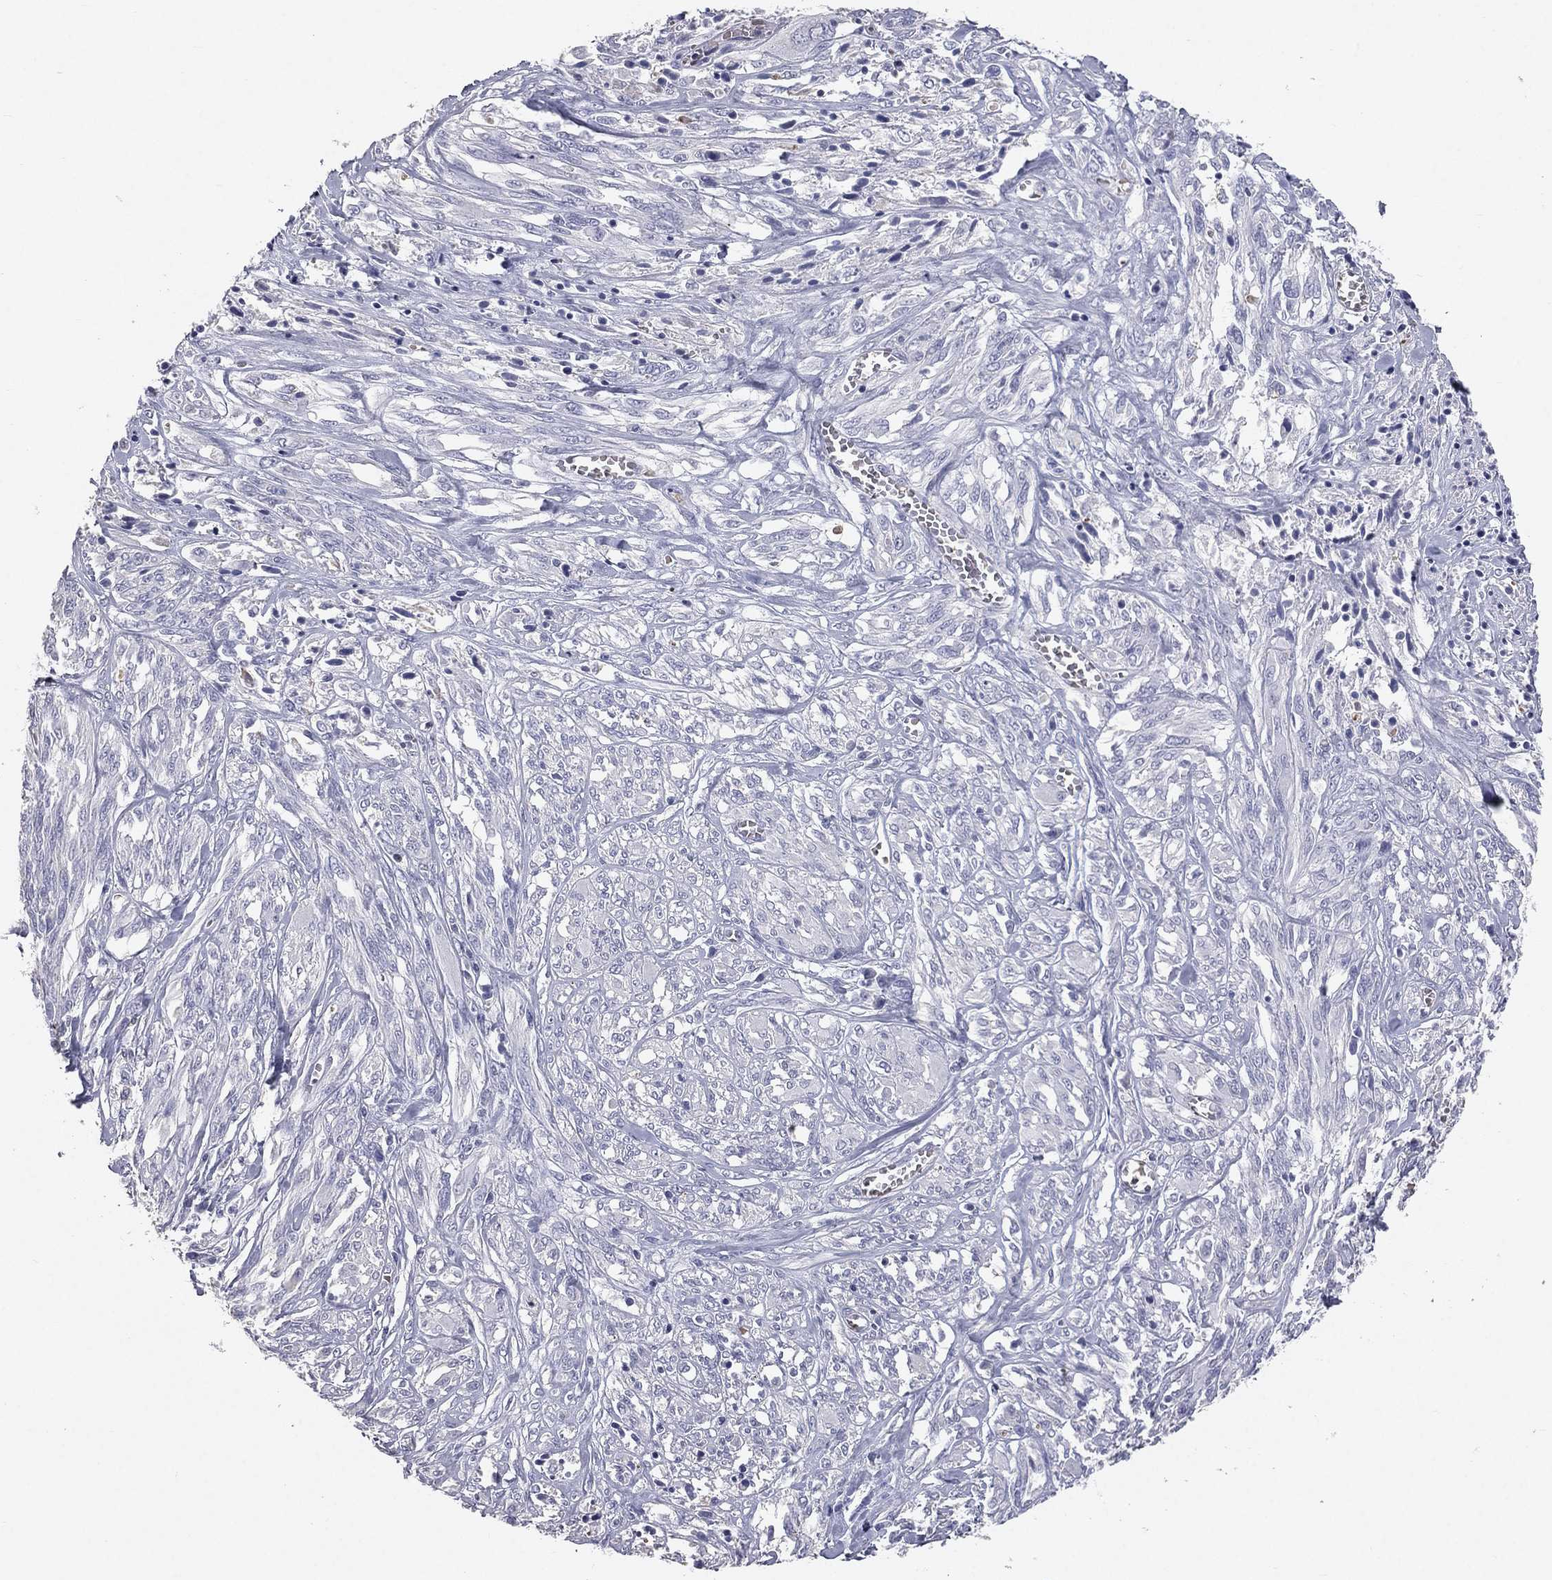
{"staining": {"intensity": "negative", "quantity": "none", "location": "none"}, "tissue": "melanoma", "cell_type": "Tumor cells", "image_type": "cancer", "snomed": [{"axis": "morphology", "description": "Malignant melanoma, NOS"}, {"axis": "topography", "description": "Skin"}], "caption": "This photomicrograph is of melanoma stained with IHC to label a protein in brown with the nuclei are counter-stained blue. There is no expression in tumor cells. (DAB immunohistochemistry, high magnification).", "gene": "ESX1", "patient": {"sex": "female", "age": 91}}